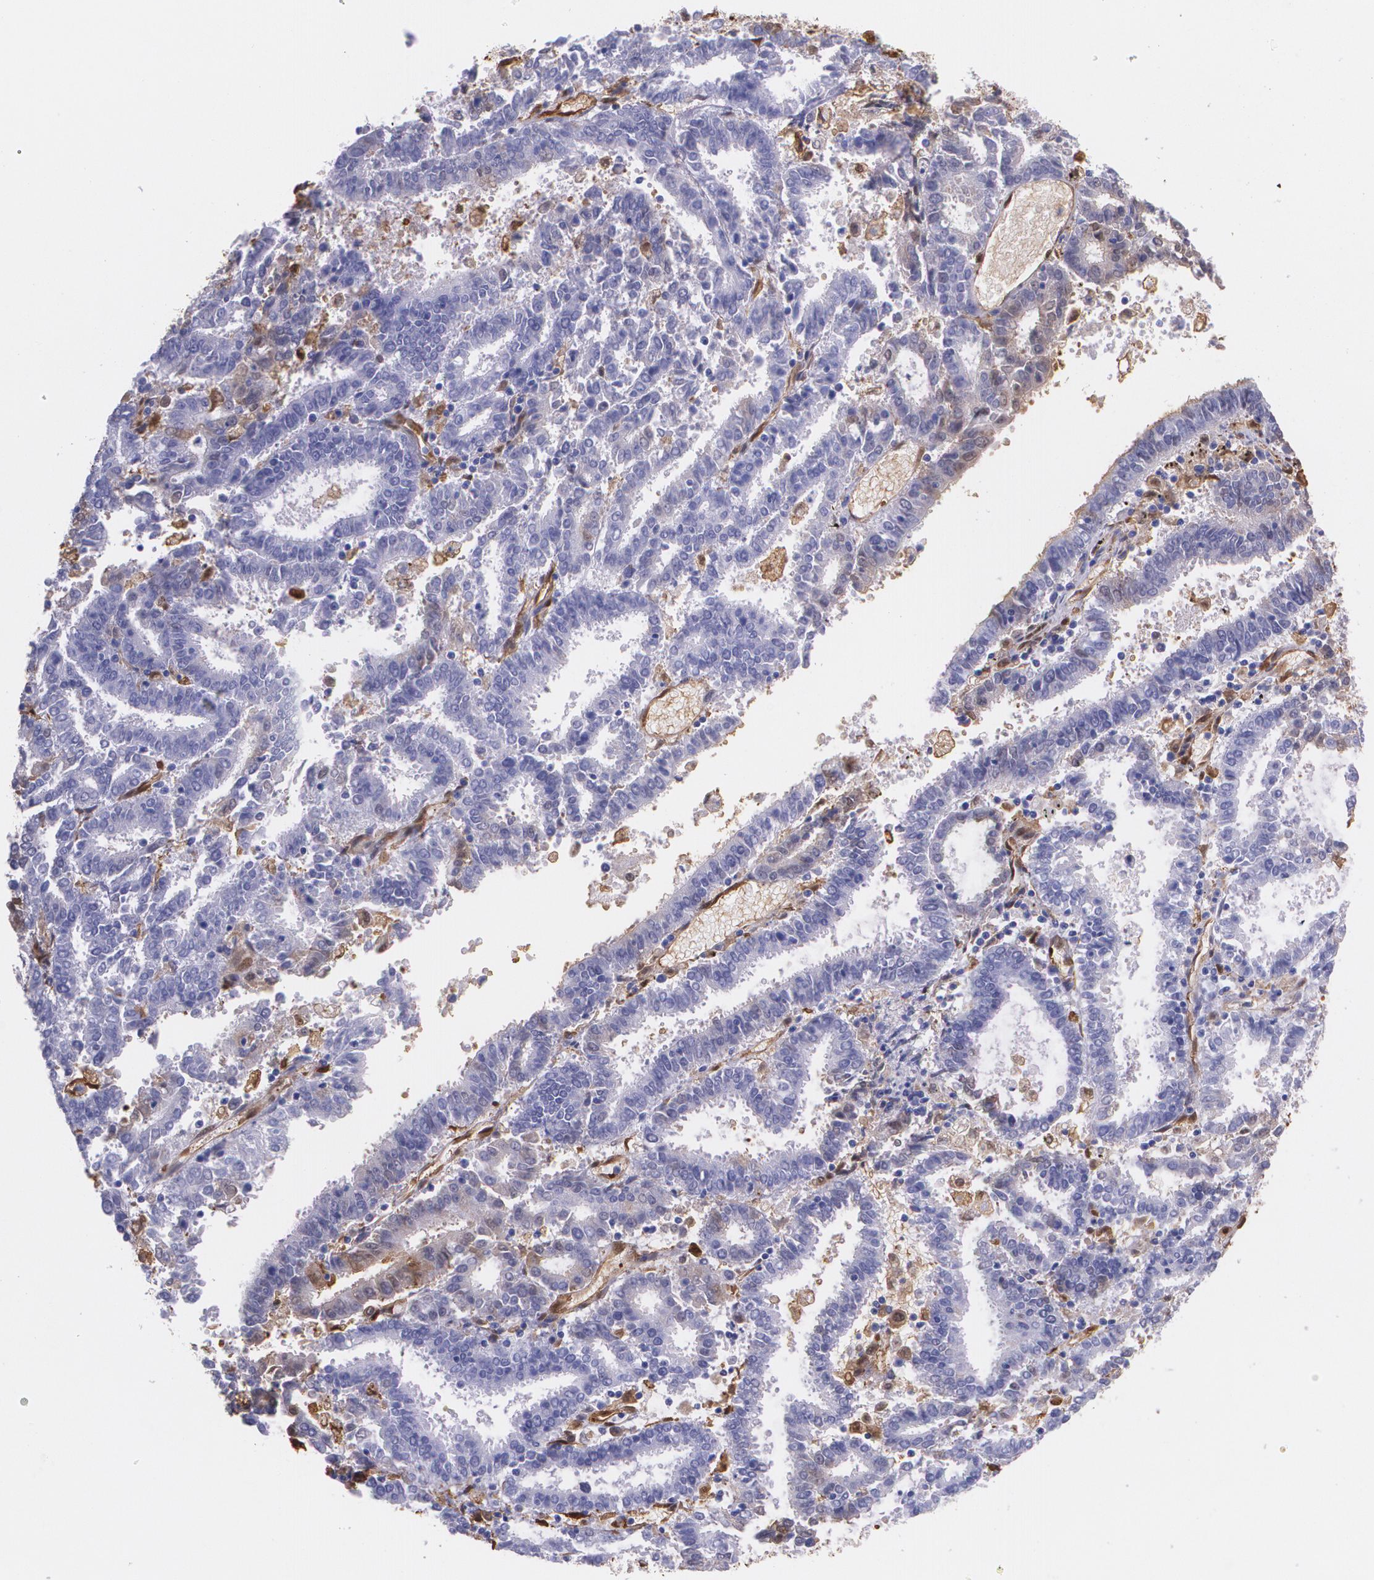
{"staining": {"intensity": "negative", "quantity": "none", "location": "none"}, "tissue": "endometrial cancer", "cell_type": "Tumor cells", "image_type": "cancer", "snomed": [{"axis": "morphology", "description": "Adenocarcinoma, NOS"}, {"axis": "topography", "description": "Uterus"}], "caption": "Immunohistochemical staining of adenocarcinoma (endometrial) demonstrates no significant staining in tumor cells.", "gene": "MMP2", "patient": {"sex": "female", "age": 83}}